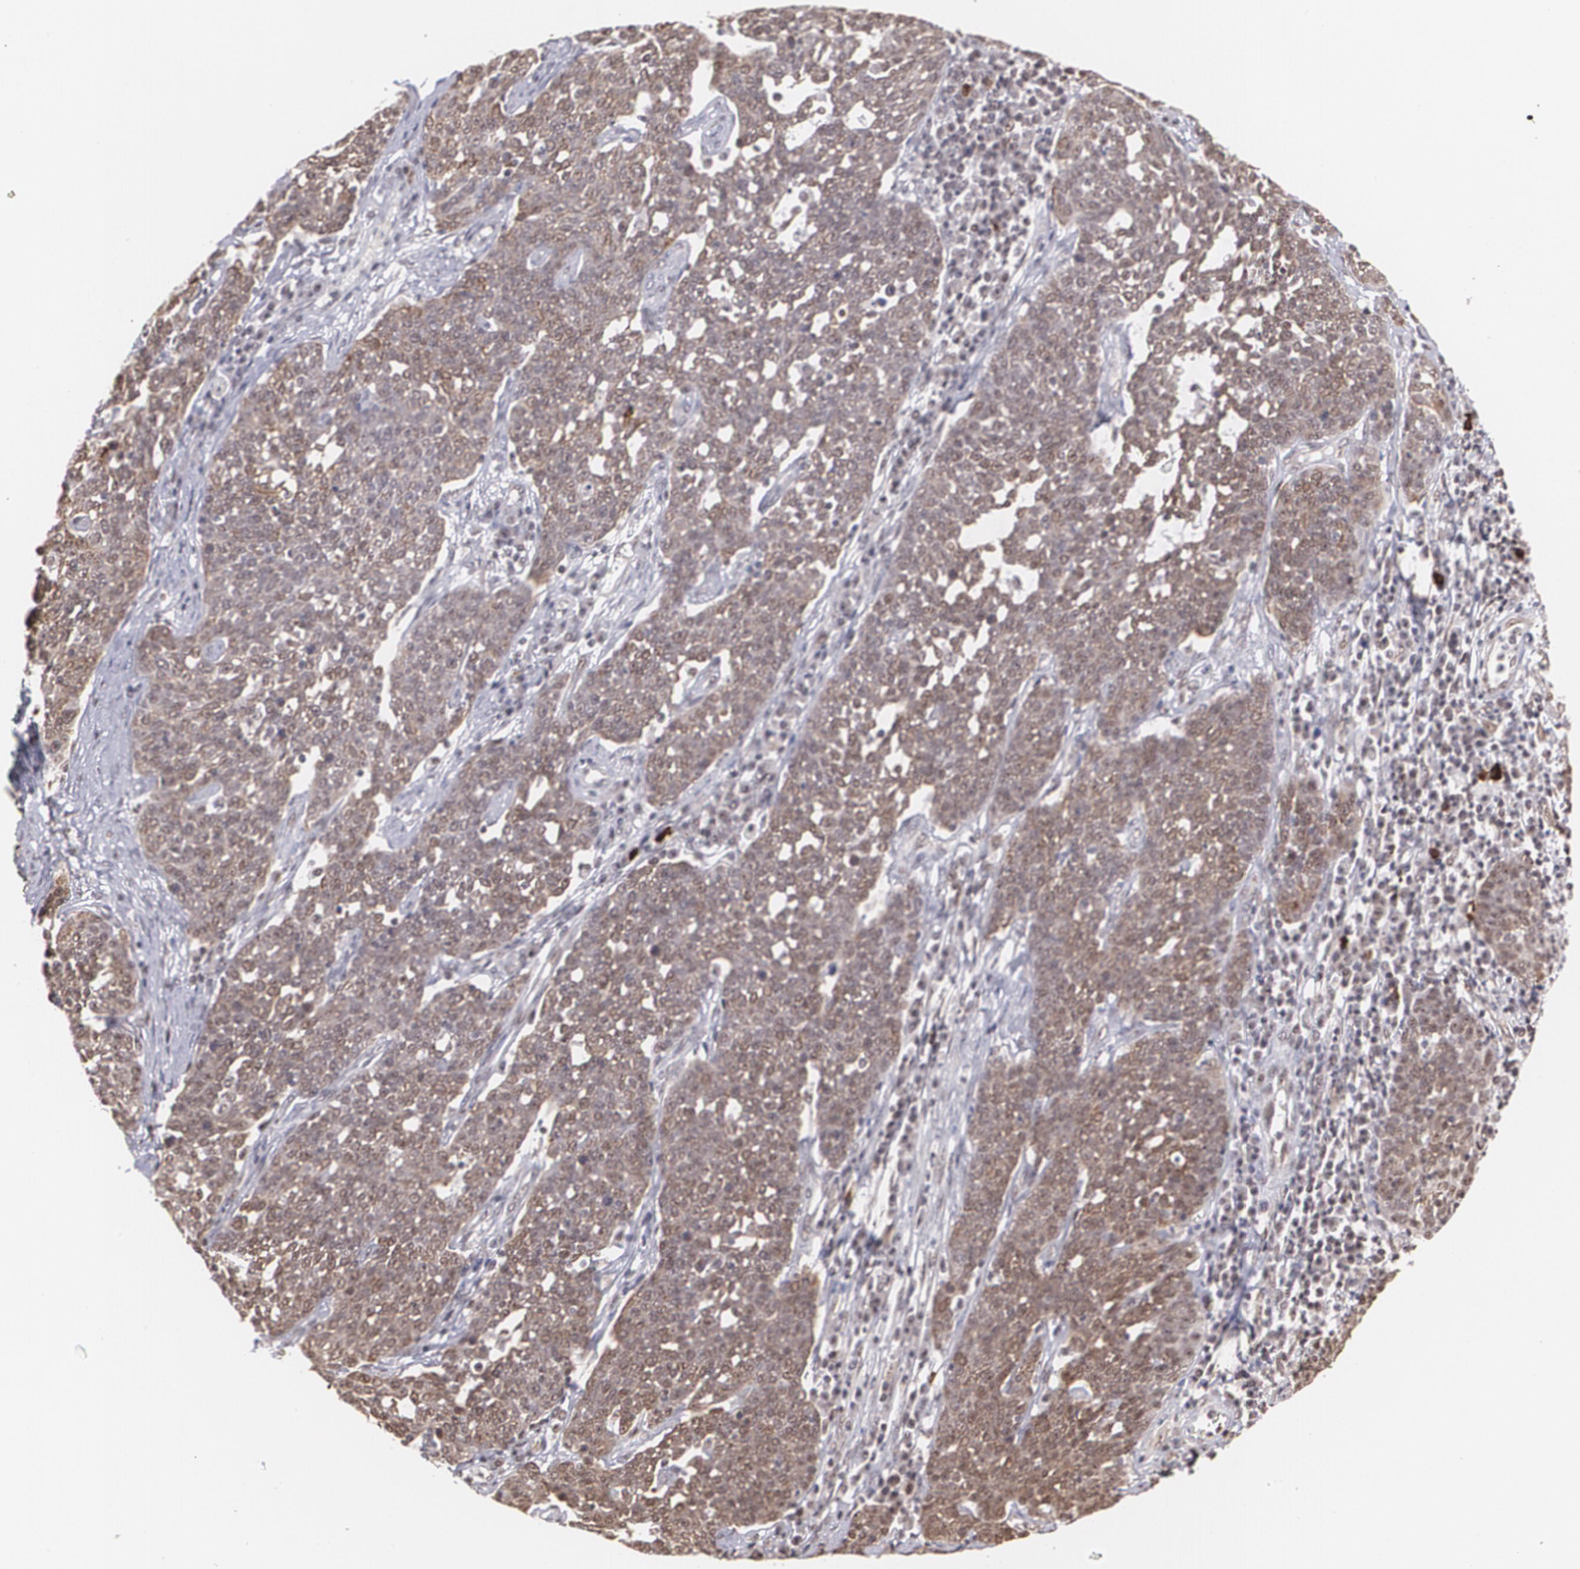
{"staining": {"intensity": "moderate", "quantity": ">75%", "location": "cytoplasmic/membranous,nuclear"}, "tissue": "cervical cancer", "cell_type": "Tumor cells", "image_type": "cancer", "snomed": [{"axis": "morphology", "description": "Squamous cell carcinoma, NOS"}, {"axis": "topography", "description": "Cervix"}], "caption": "A medium amount of moderate cytoplasmic/membranous and nuclear positivity is appreciated in approximately >75% of tumor cells in squamous cell carcinoma (cervical) tissue.", "gene": "C6orf15", "patient": {"sex": "female", "age": 34}}